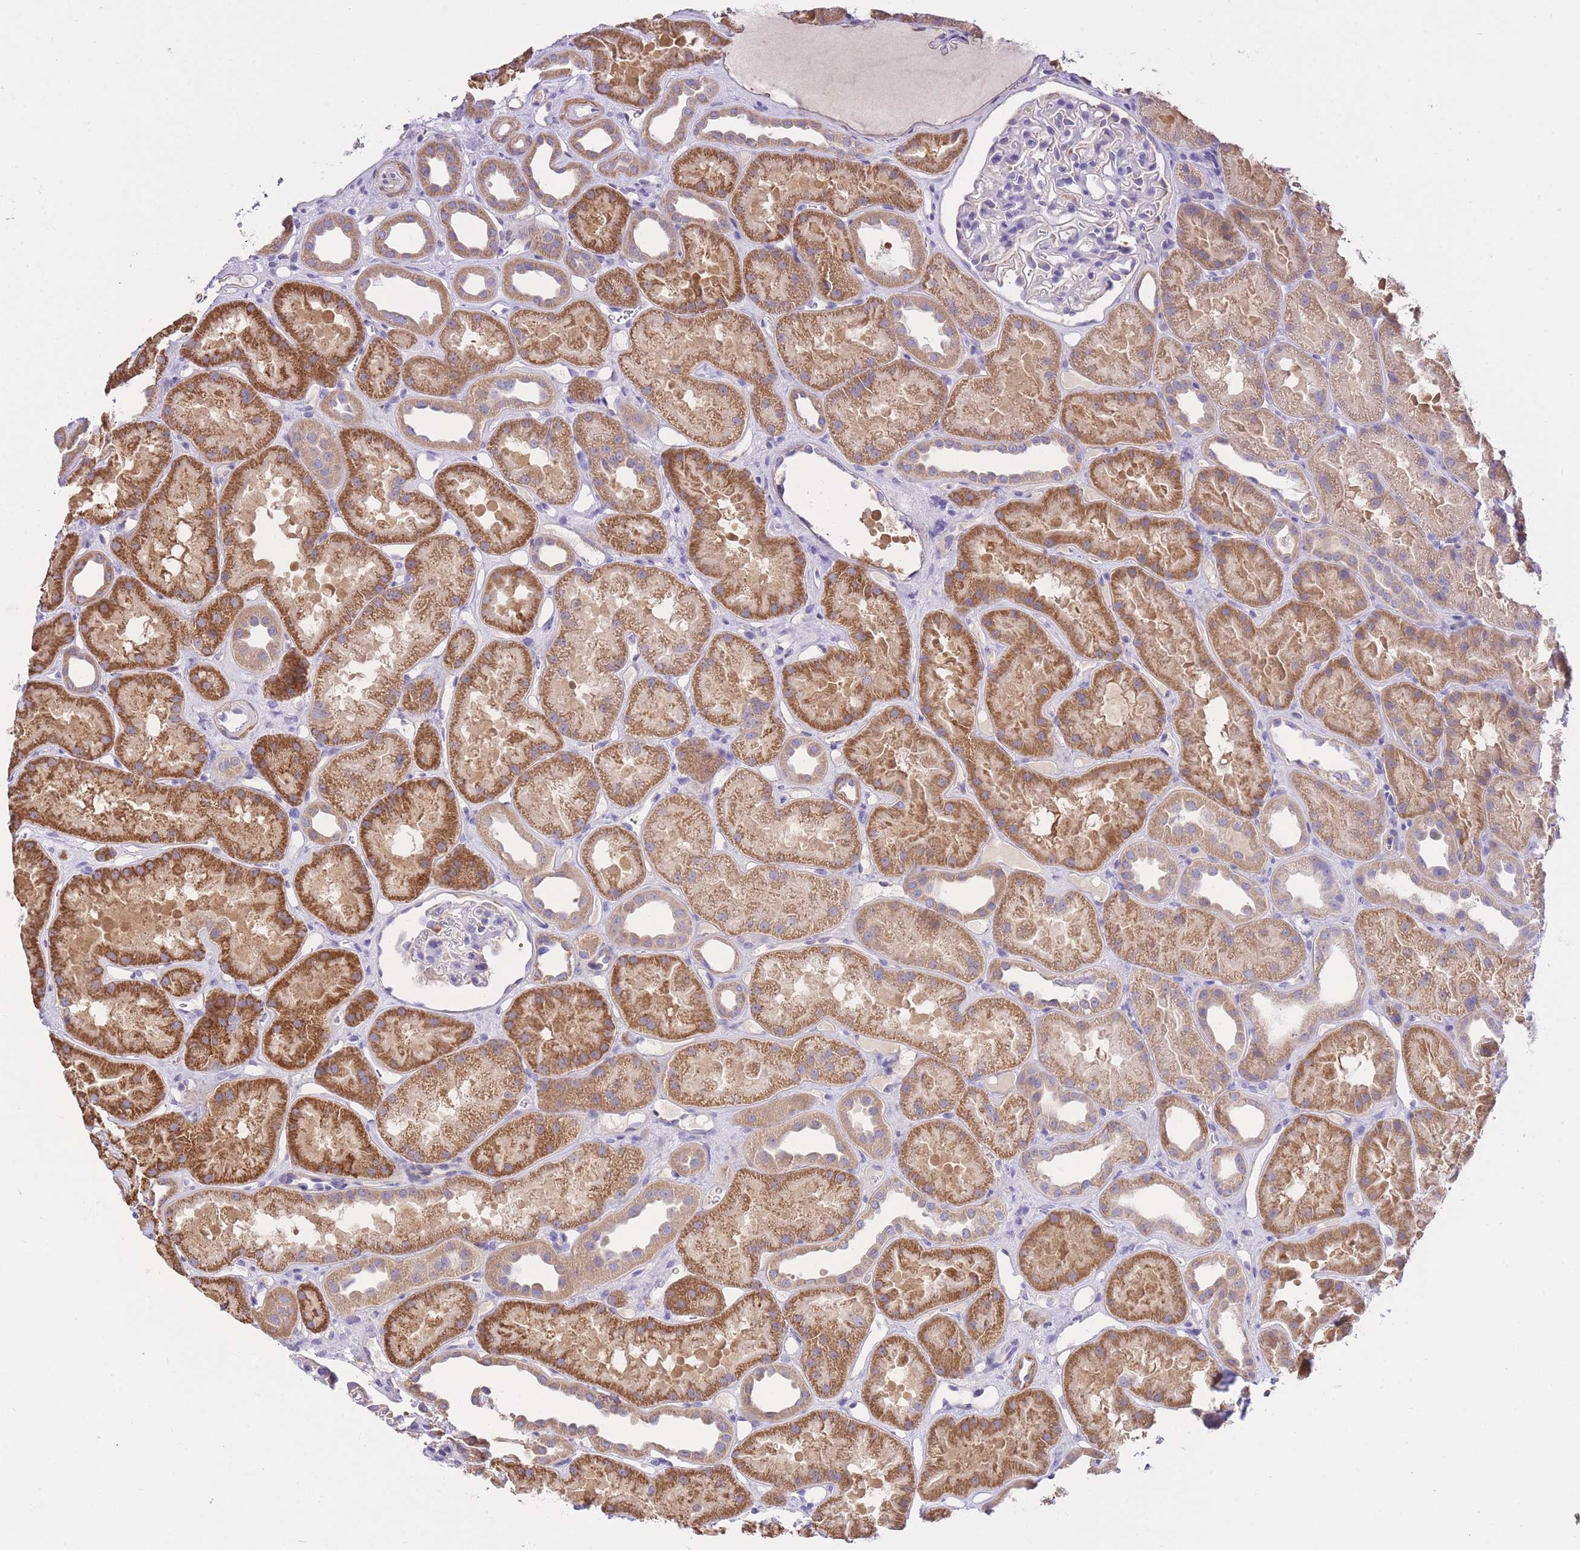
{"staining": {"intensity": "negative", "quantity": "none", "location": "none"}, "tissue": "kidney", "cell_type": "Cells in glomeruli", "image_type": "normal", "snomed": [{"axis": "morphology", "description": "Normal tissue, NOS"}, {"axis": "topography", "description": "Kidney"}], "caption": "Histopathology image shows no significant protein staining in cells in glomeruli of benign kidney. The staining was performed using DAB (3,3'-diaminobenzidine) to visualize the protein expression in brown, while the nuclei were stained in blue with hematoxylin (Magnification: 20x).", "gene": "PGM1", "patient": {"sex": "male", "age": 61}}